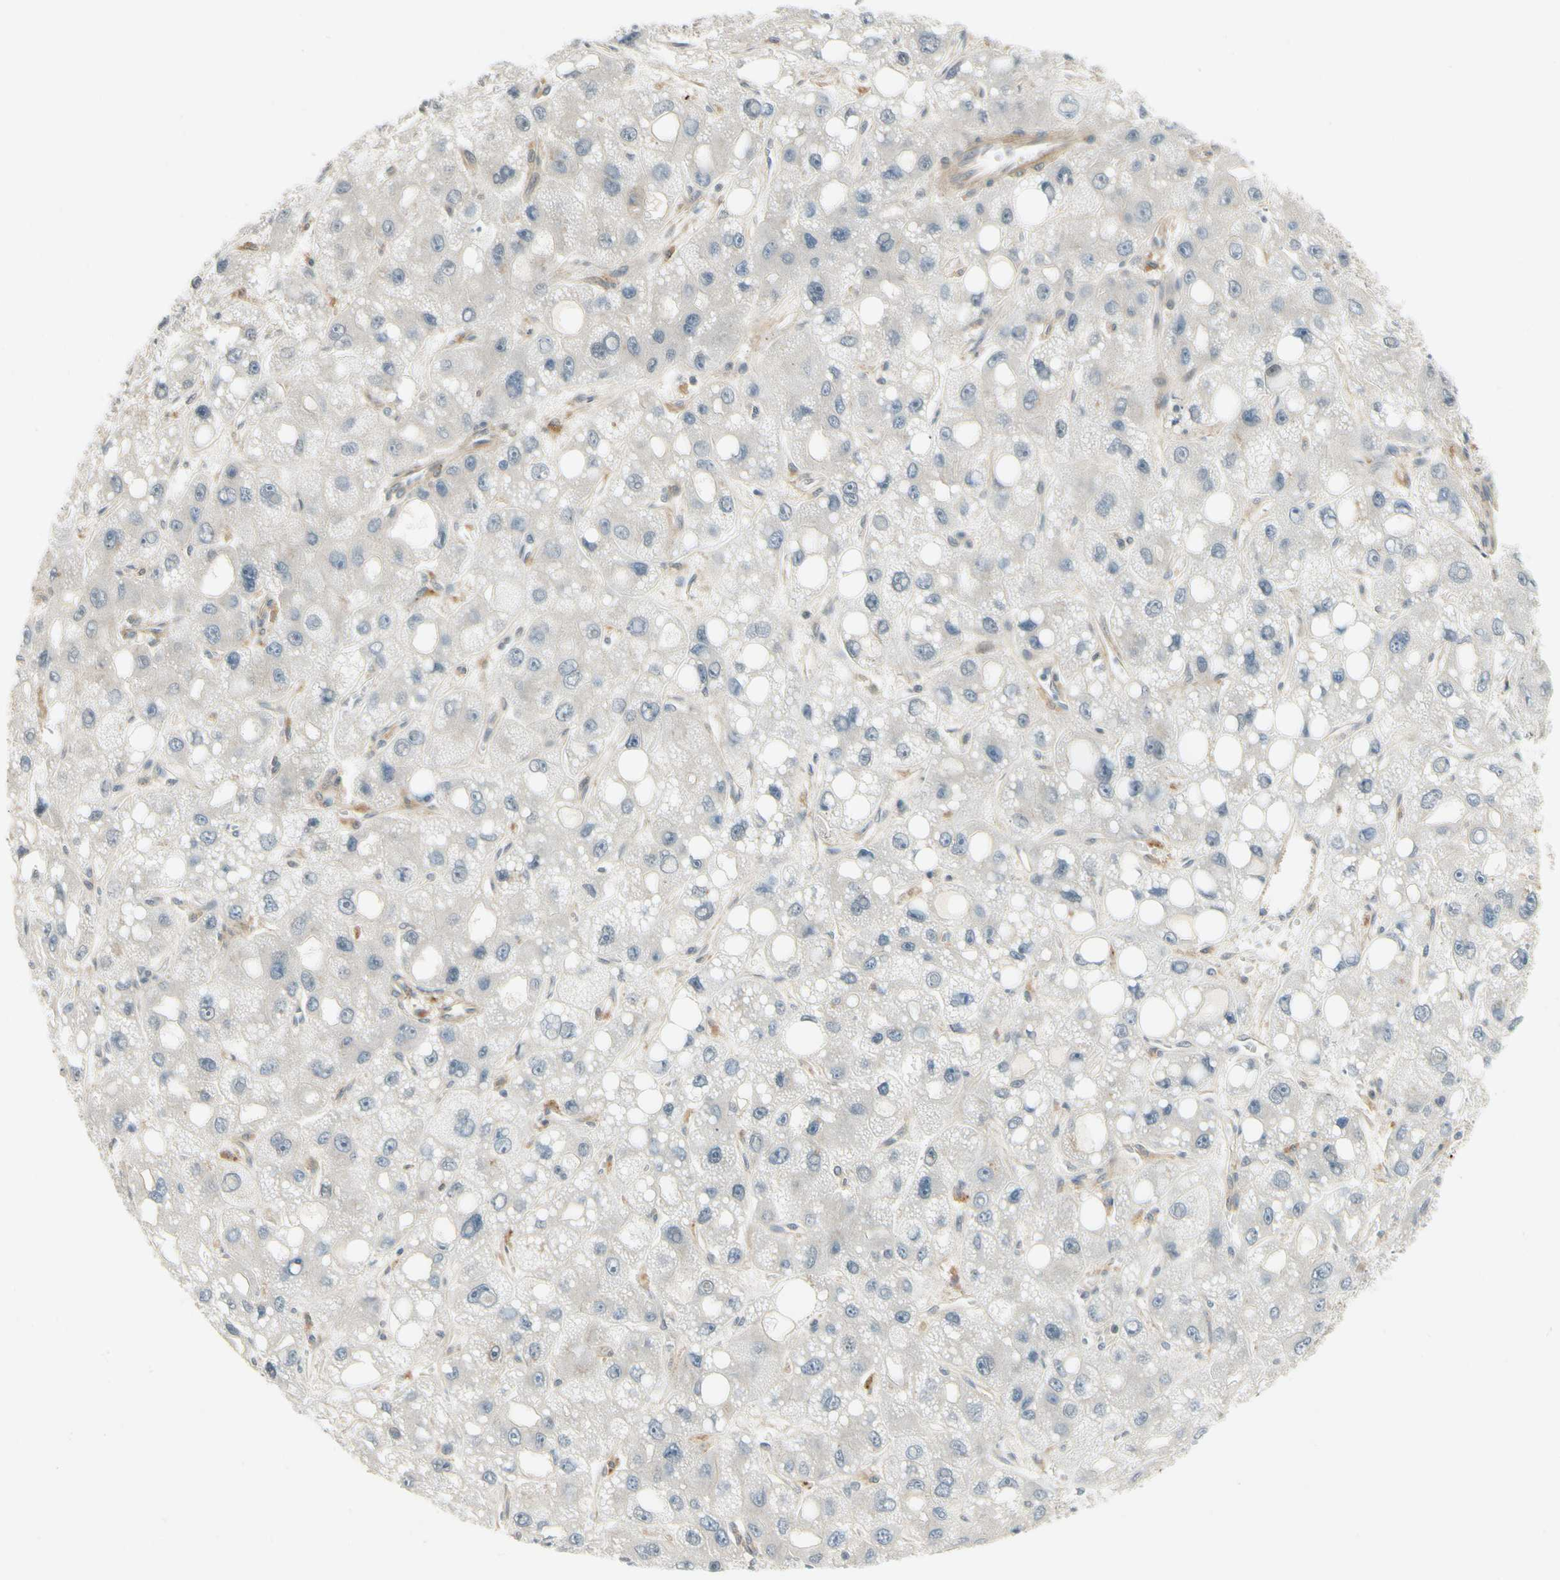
{"staining": {"intensity": "negative", "quantity": "none", "location": "none"}, "tissue": "liver cancer", "cell_type": "Tumor cells", "image_type": "cancer", "snomed": [{"axis": "morphology", "description": "Carcinoma, Hepatocellular, NOS"}, {"axis": "topography", "description": "Liver"}], "caption": "Tumor cells show no significant staining in liver cancer (hepatocellular carcinoma). (DAB IHC, high magnification).", "gene": "EPHB3", "patient": {"sex": "male", "age": 55}}